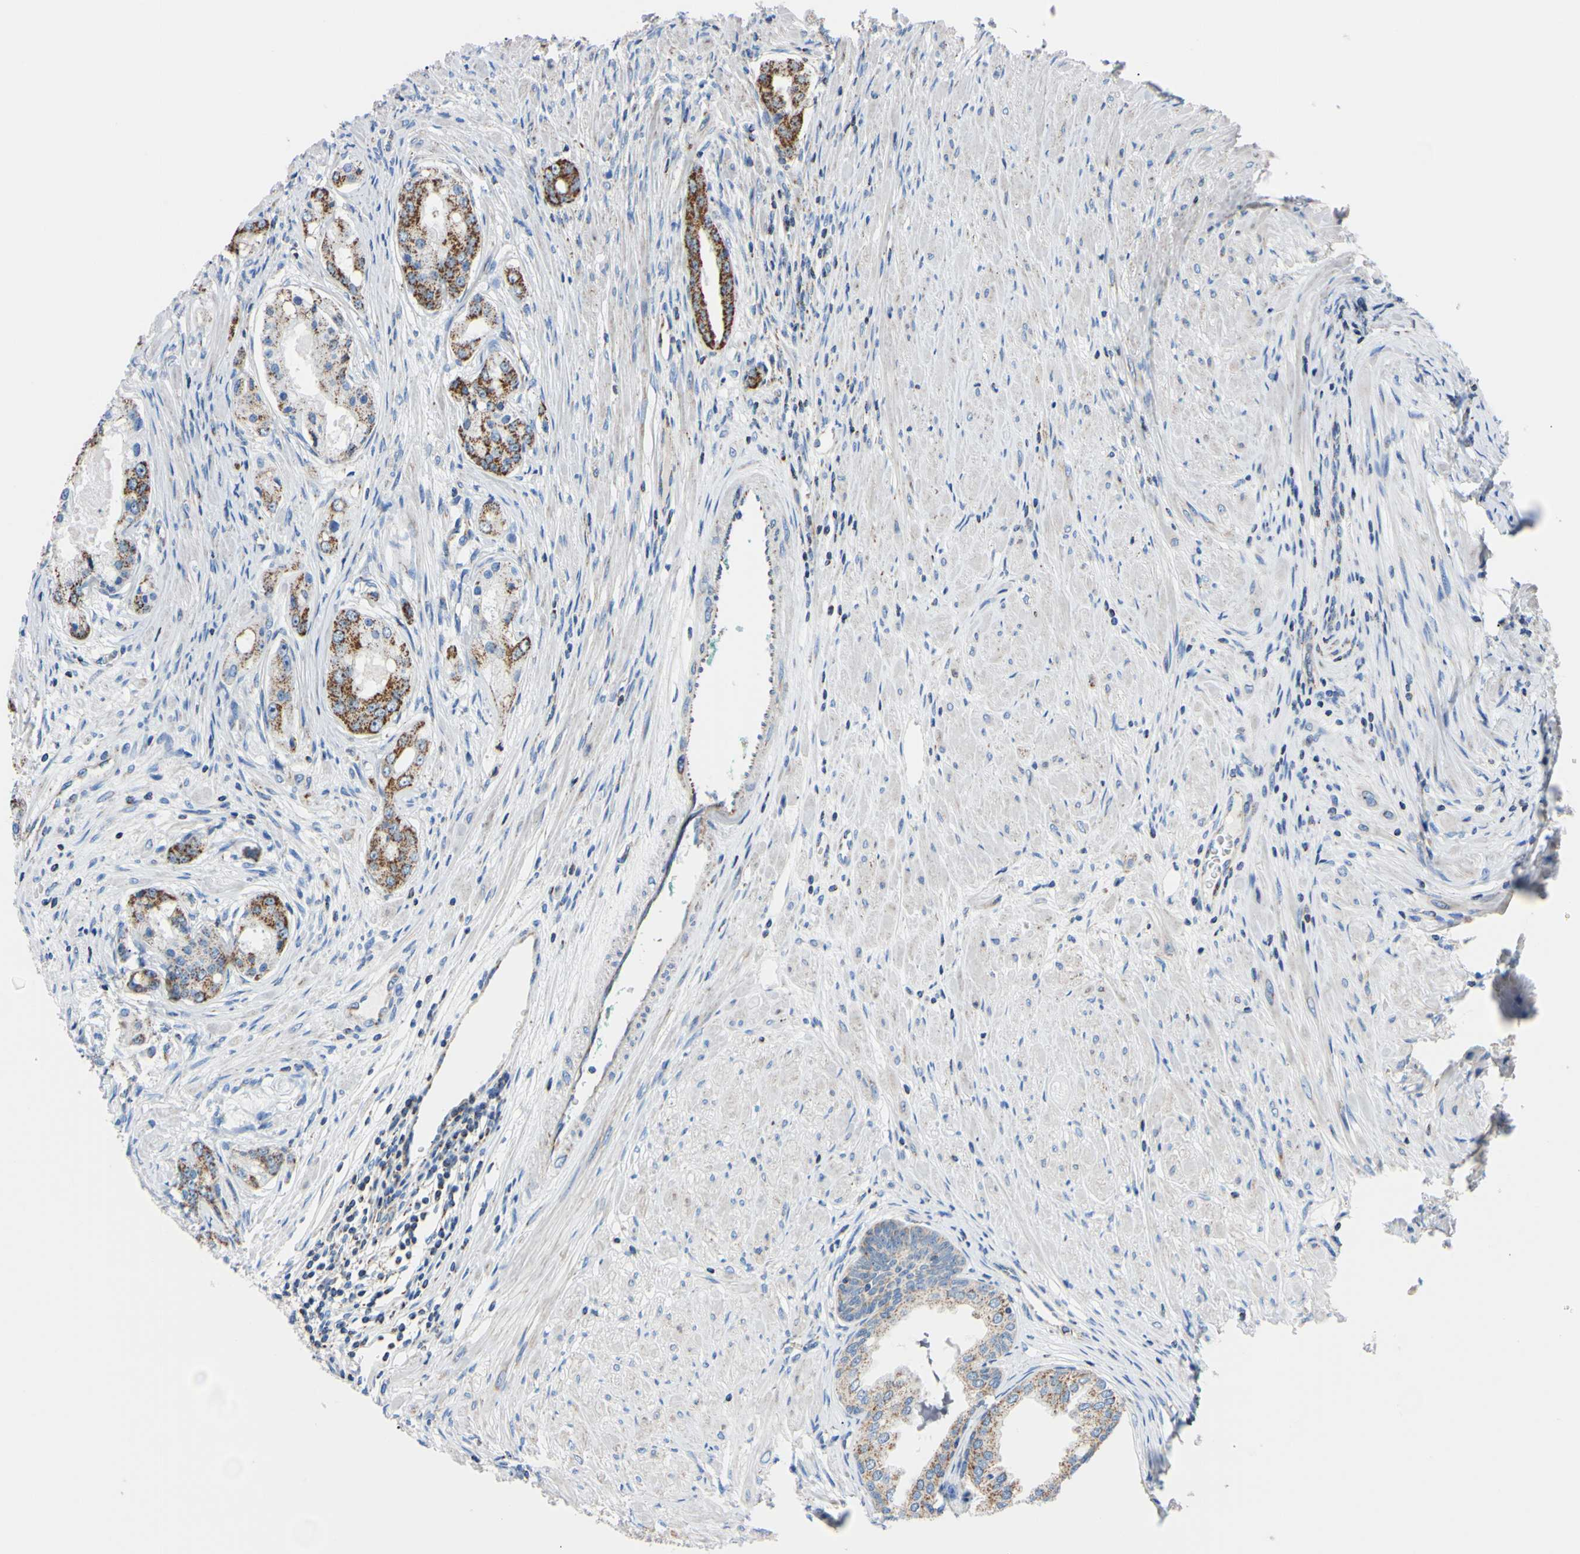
{"staining": {"intensity": "strong", "quantity": ">75%", "location": "cytoplasmic/membranous"}, "tissue": "prostate cancer", "cell_type": "Tumor cells", "image_type": "cancer", "snomed": [{"axis": "morphology", "description": "Adenocarcinoma, High grade"}, {"axis": "topography", "description": "Prostate"}], "caption": "IHC photomicrograph of neoplastic tissue: prostate adenocarcinoma (high-grade) stained using immunohistochemistry reveals high levels of strong protein expression localized specifically in the cytoplasmic/membranous of tumor cells, appearing as a cytoplasmic/membranous brown color.", "gene": "CLPP", "patient": {"sex": "male", "age": 59}}